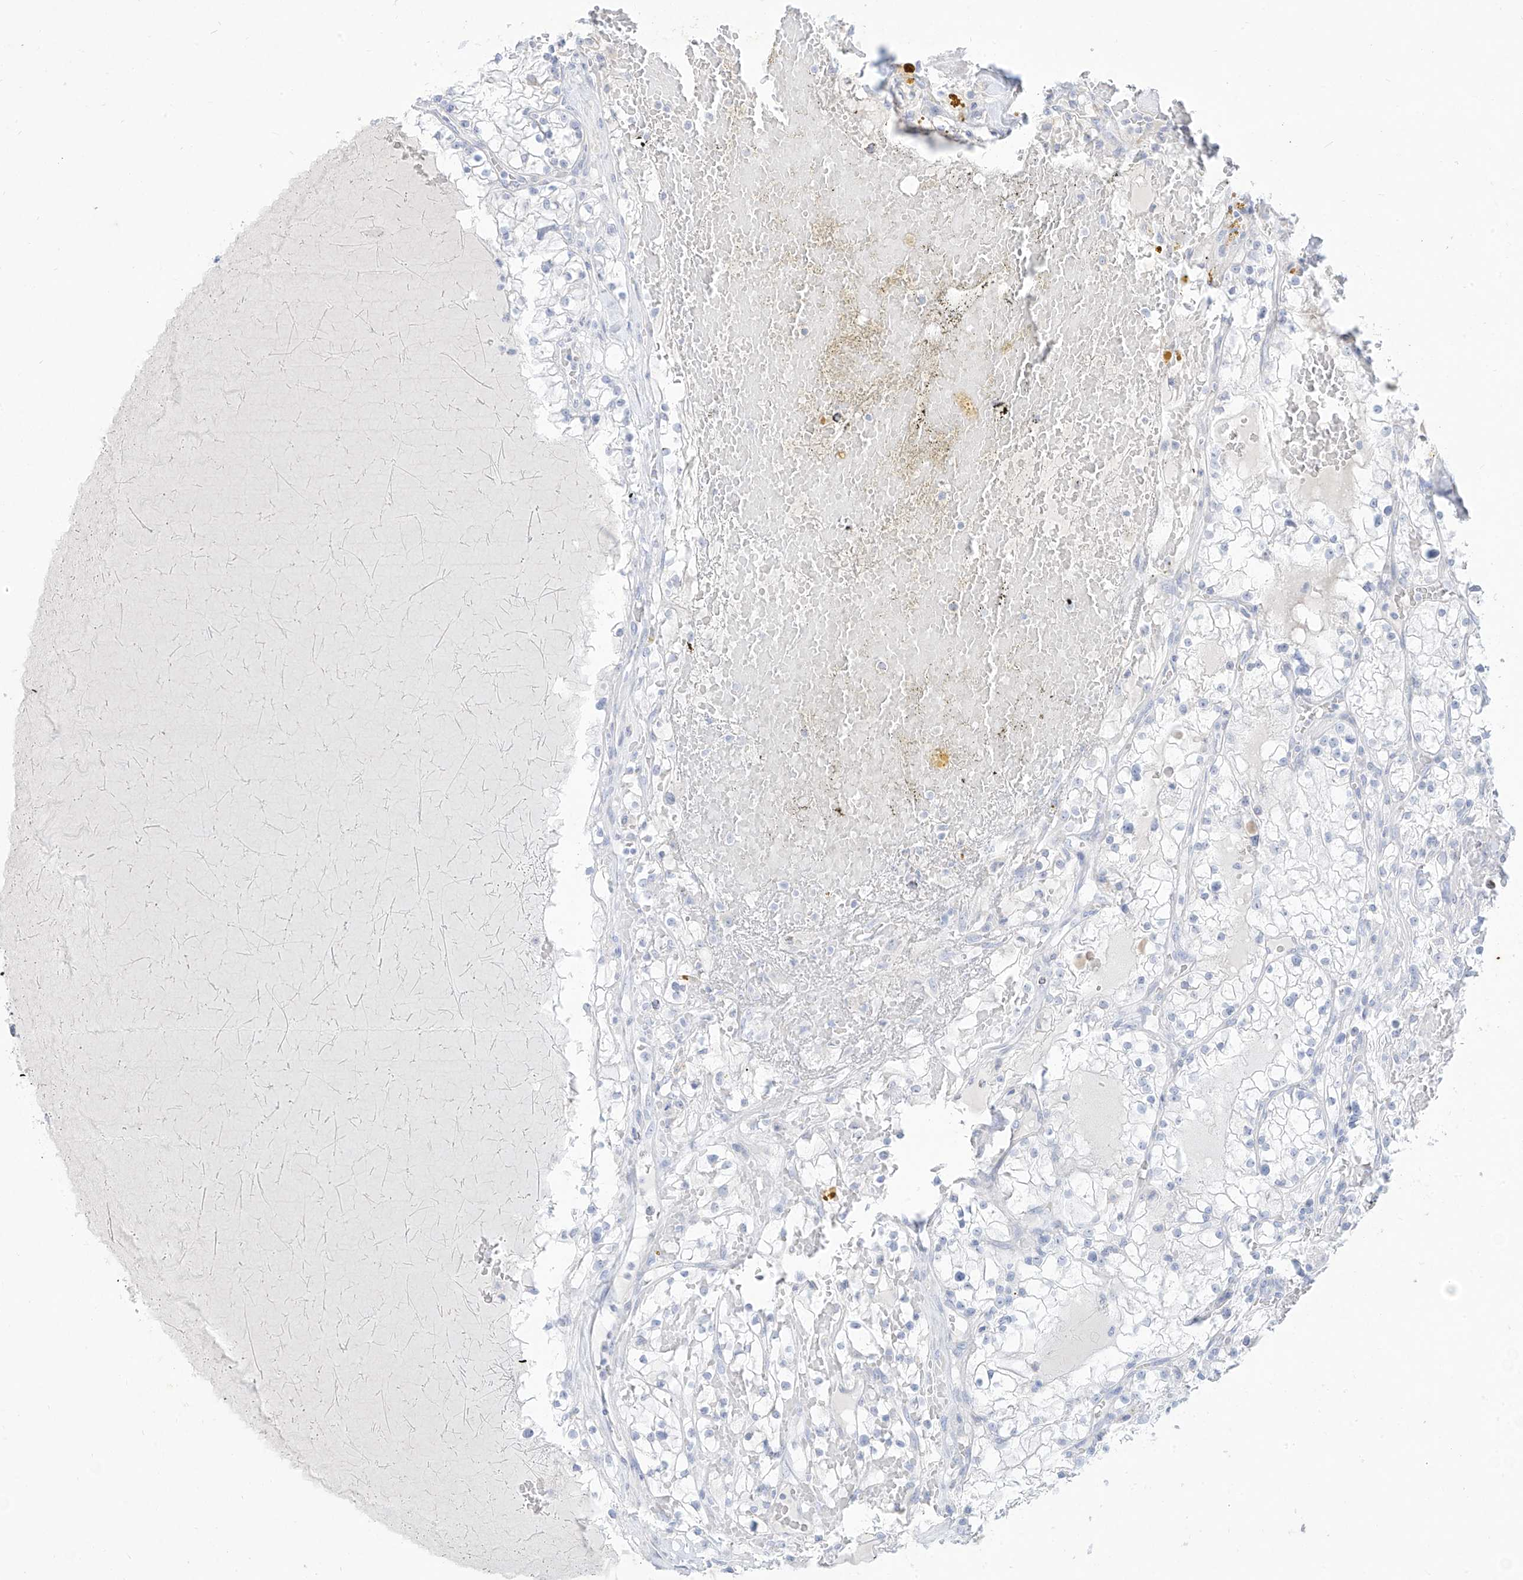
{"staining": {"intensity": "negative", "quantity": "none", "location": "none"}, "tissue": "renal cancer", "cell_type": "Tumor cells", "image_type": "cancer", "snomed": [{"axis": "morphology", "description": "Normal tissue, NOS"}, {"axis": "morphology", "description": "Adenocarcinoma, NOS"}, {"axis": "topography", "description": "Kidney"}], "caption": "Tumor cells show no significant protein expression in renal cancer.", "gene": "TGM4", "patient": {"sex": "male", "age": 68}}